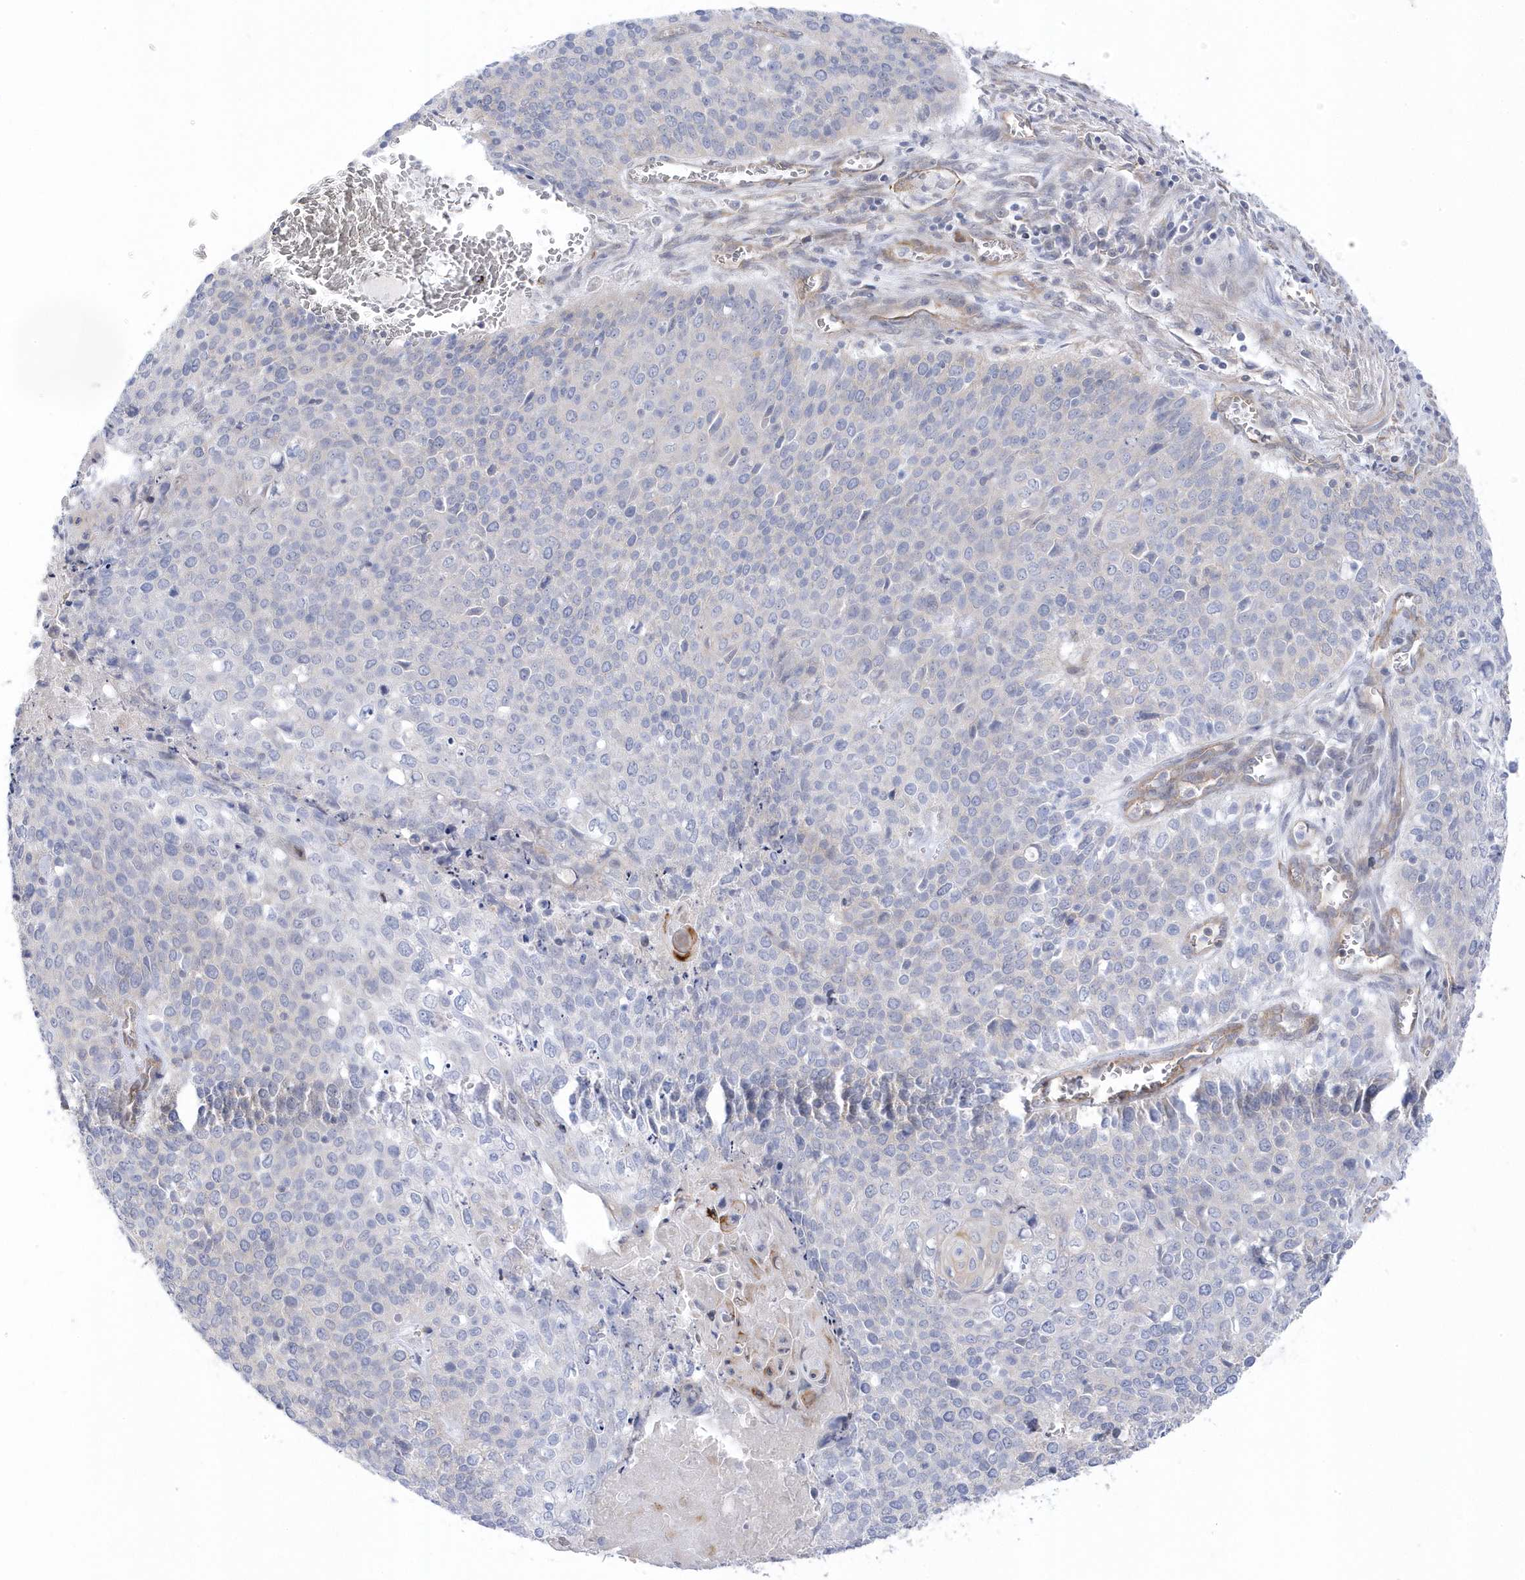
{"staining": {"intensity": "negative", "quantity": "none", "location": "none"}, "tissue": "cervical cancer", "cell_type": "Tumor cells", "image_type": "cancer", "snomed": [{"axis": "morphology", "description": "Squamous cell carcinoma, NOS"}, {"axis": "topography", "description": "Cervix"}], "caption": "Squamous cell carcinoma (cervical) stained for a protein using immunohistochemistry (IHC) shows no positivity tumor cells.", "gene": "ANAPC1", "patient": {"sex": "female", "age": 39}}